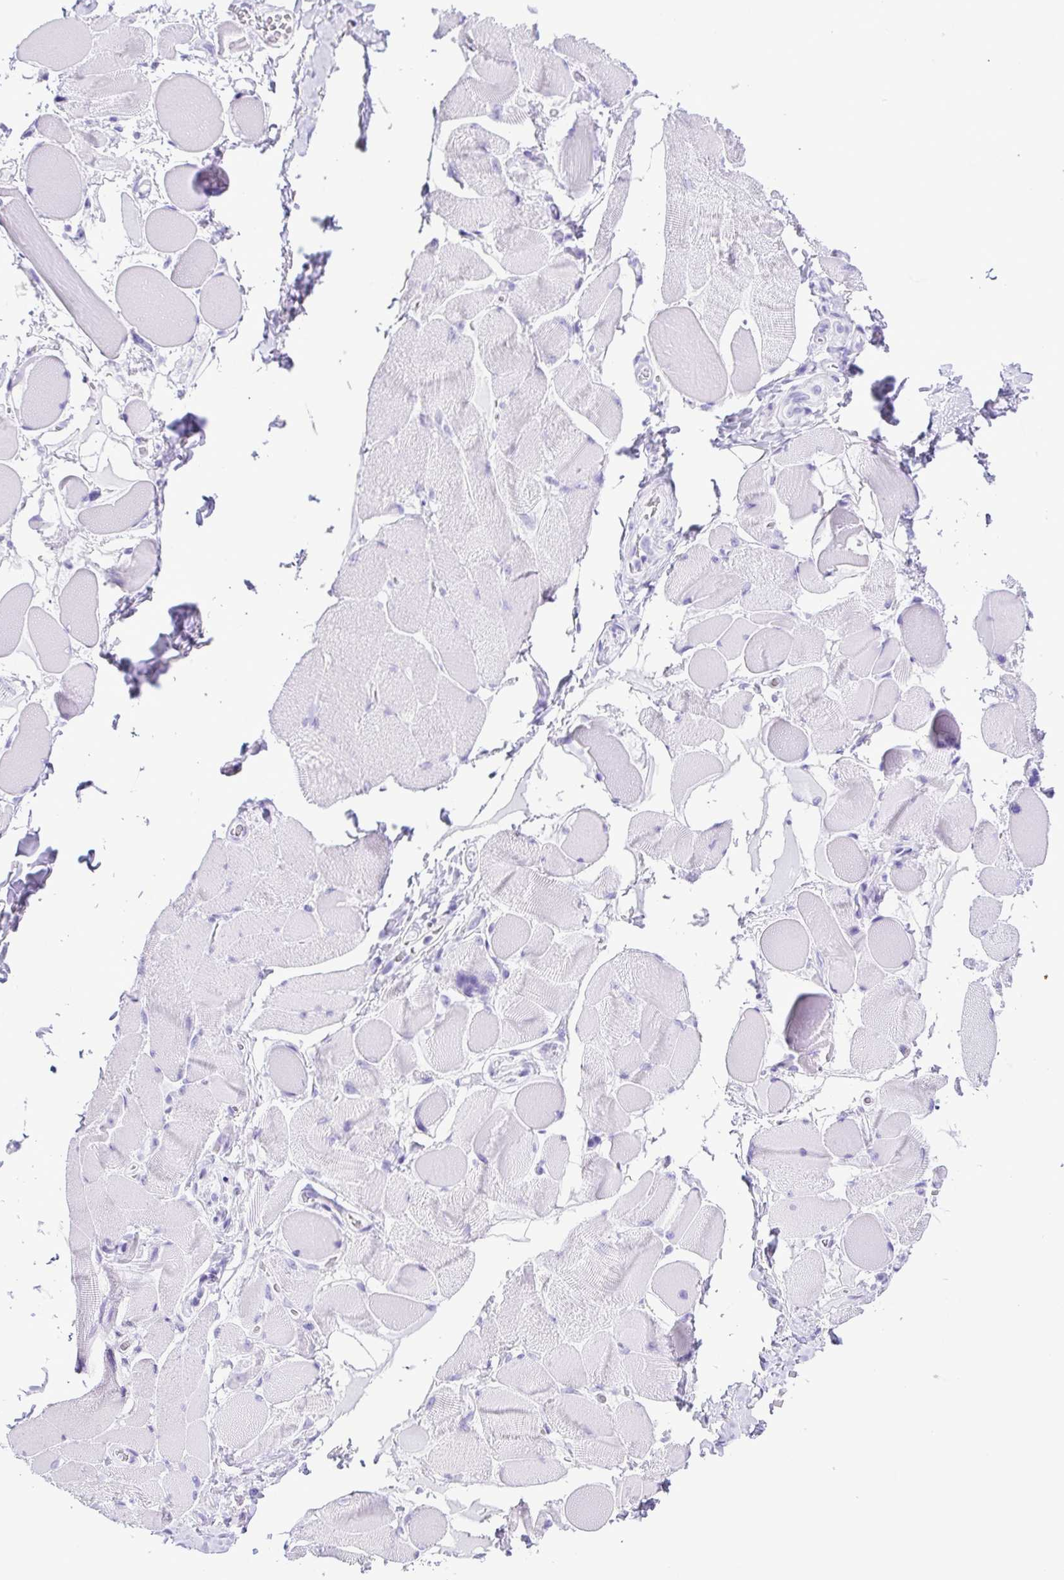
{"staining": {"intensity": "negative", "quantity": "none", "location": "none"}, "tissue": "skeletal muscle", "cell_type": "Myocytes", "image_type": "normal", "snomed": [{"axis": "morphology", "description": "Normal tissue, NOS"}, {"axis": "topography", "description": "Skeletal muscle"}, {"axis": "topography", "description": "Anal"}, {"axis": "topography", "description": "Peripheral nerve tissue"}], "caption": "High power microscopy photomicrograph of an IHC photomicrograph of benign skeletal muscle, revealing no significant staining in myocytes.", "gene": "ERP27", "patient": {"sex": "male", "age": 53}}